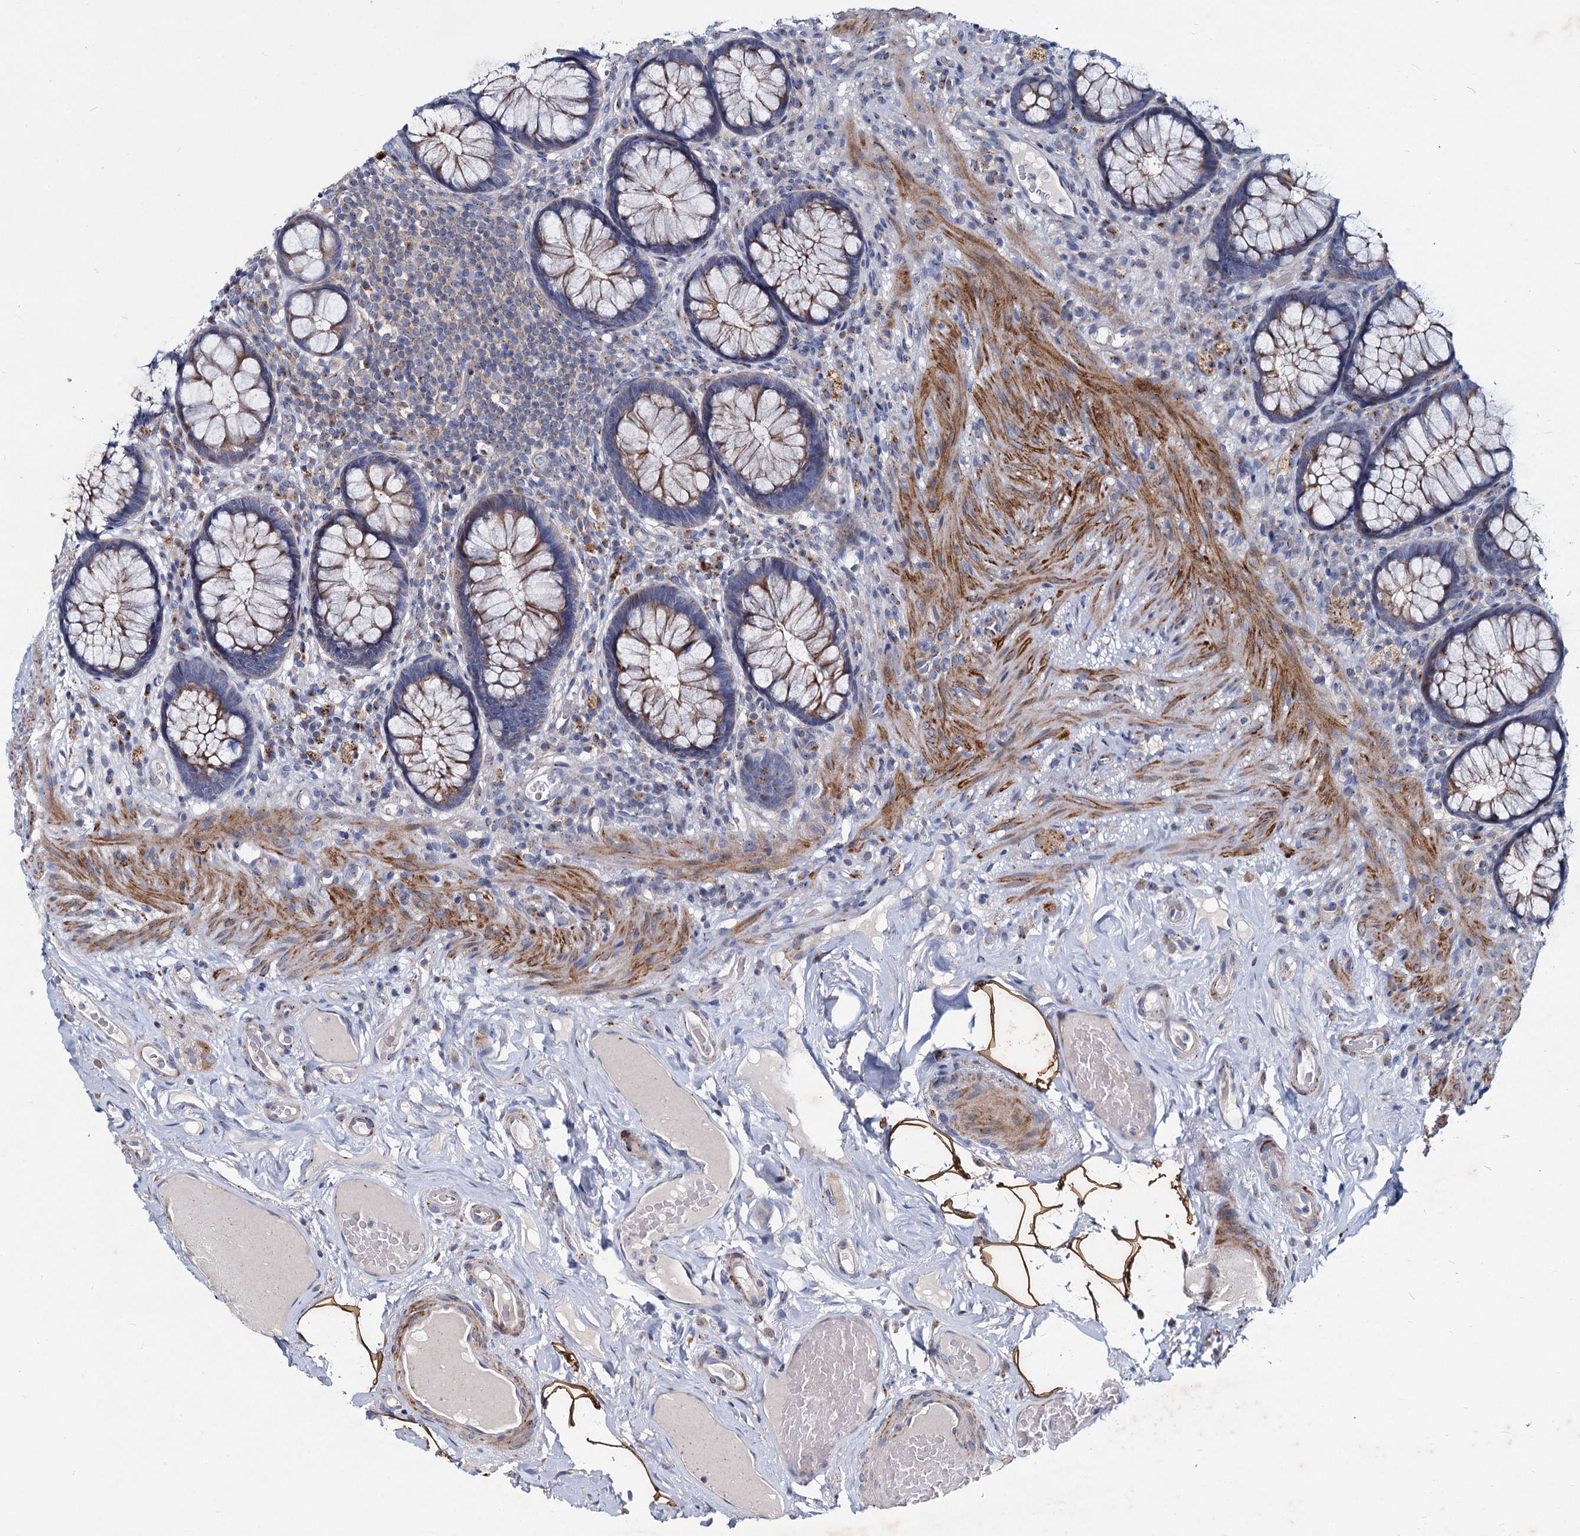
{"staining": {"intensity": "weak", "quantity": "25%-75%", "location": "cytoplasmic/membranous"}, "tissue": "rectum", "cell_type": "Glandular cells", "image_type": "normal", "snomed": [{"axis": "morphology", "description": "Normal tissue, NOS"}, {"axis": "topography", "description": "Rectum"}], "caption": "Glandular cells display low levels of weak cytoplasmic/membranous staining in about 25%-75% of cells in normal rectum.", "gene": "AGBL4", "patient": {"sex": "male", "age": 83}}